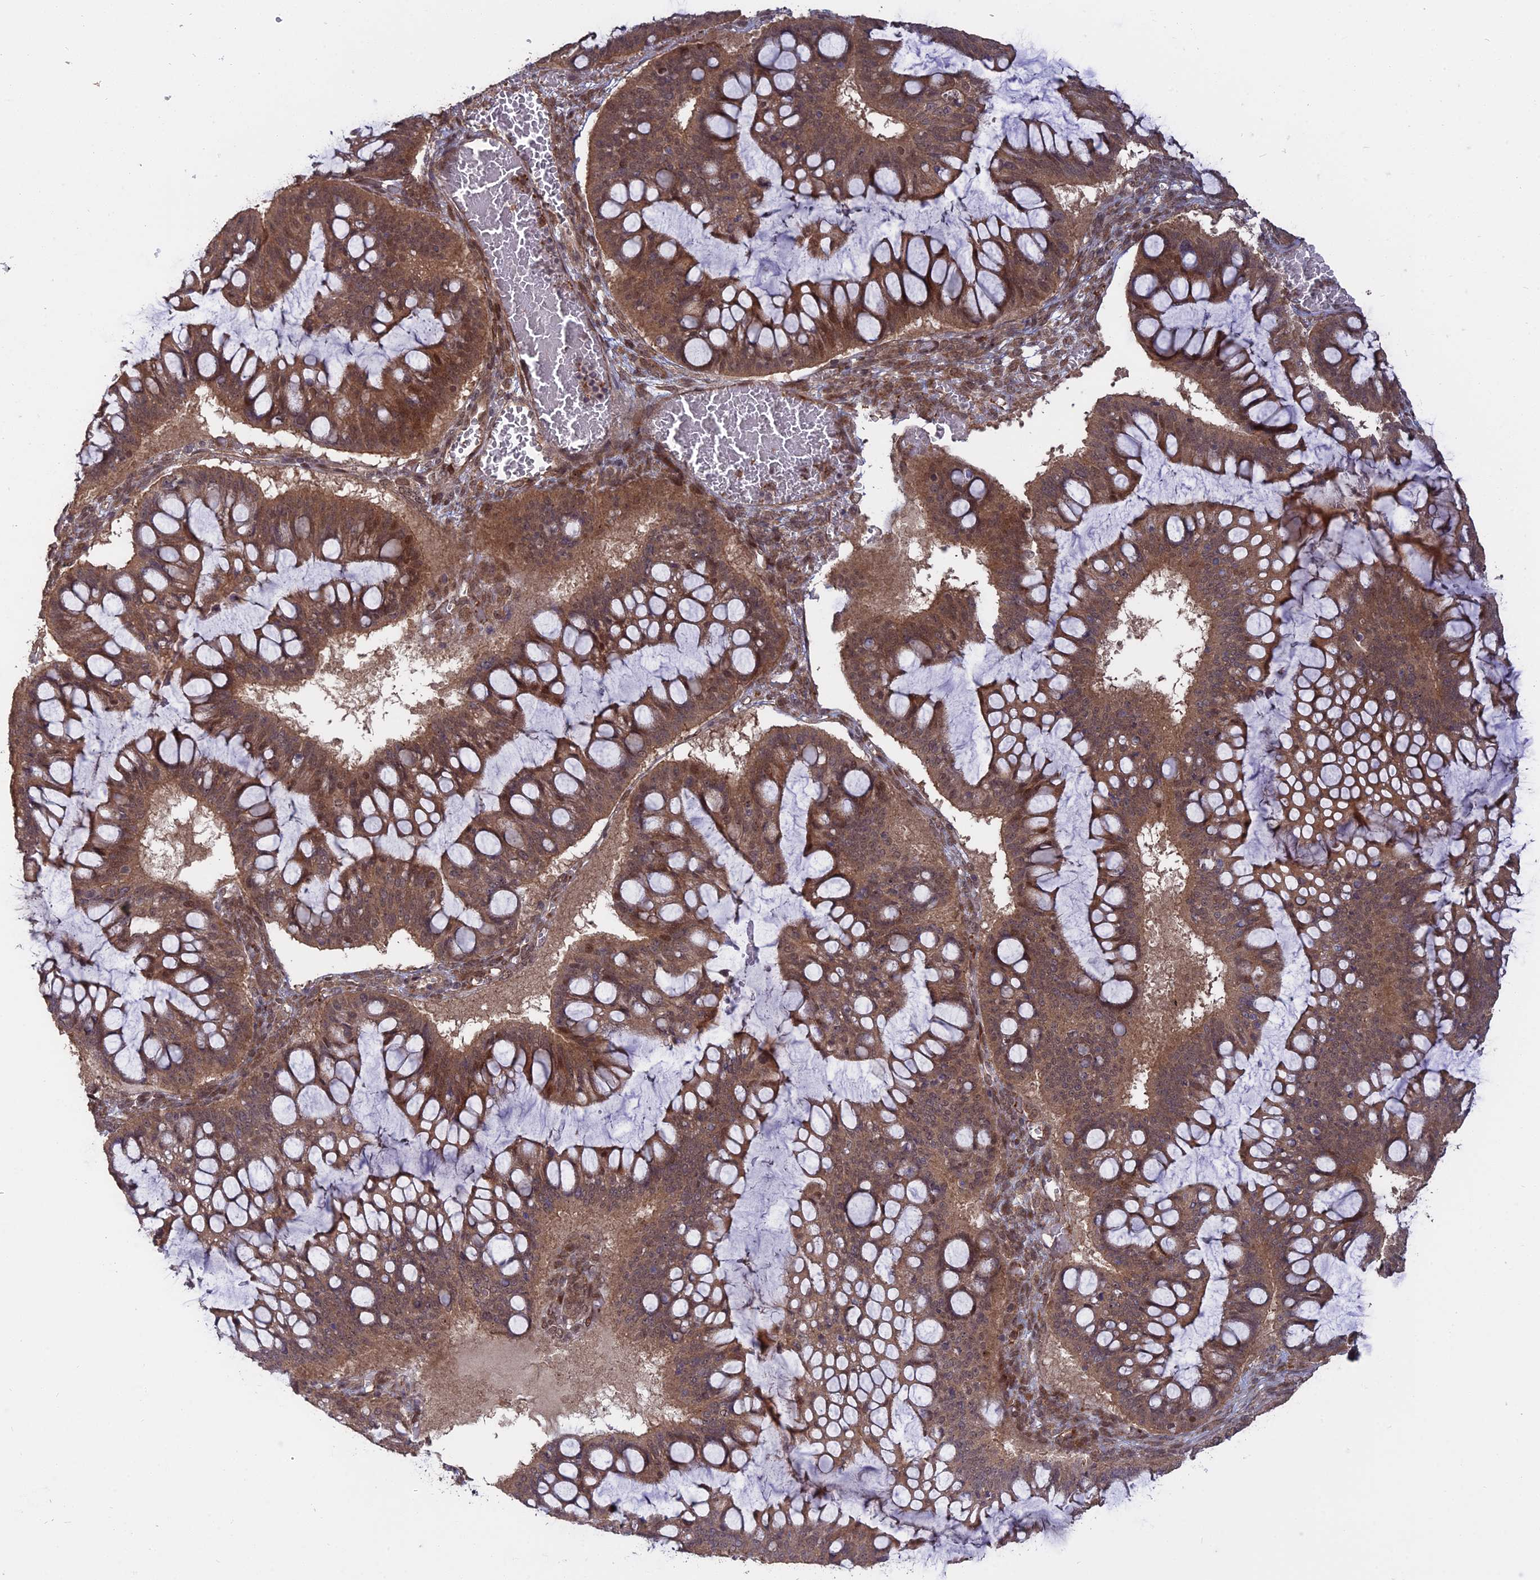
{"staining": {"intensity": "moderate", "quantity": ">75%", "location": "cytoplasmic/membranous"}, "tissue": "ovarian cancer", "cell_type": "Tumor cells", "image_type": "cancer", "snomed": [{"axis": "morphology", "description": "Cystadenocarcinoma, mucinous, NOS"}, {"axis": "topography", "description": "Ovary"}], "caption": "High-magnification brightfield microscopy of ovarian mucinous cystadenocarcinoma stained with DAB (brown) and counterstained with hematoxylin (blue). tumor cells exhibit moderate cytoplasmic/membranous positivity is identified in approximately>75% of cells.", "gene": "PKIG", "patient": {"sex": "female", "age": 73}}